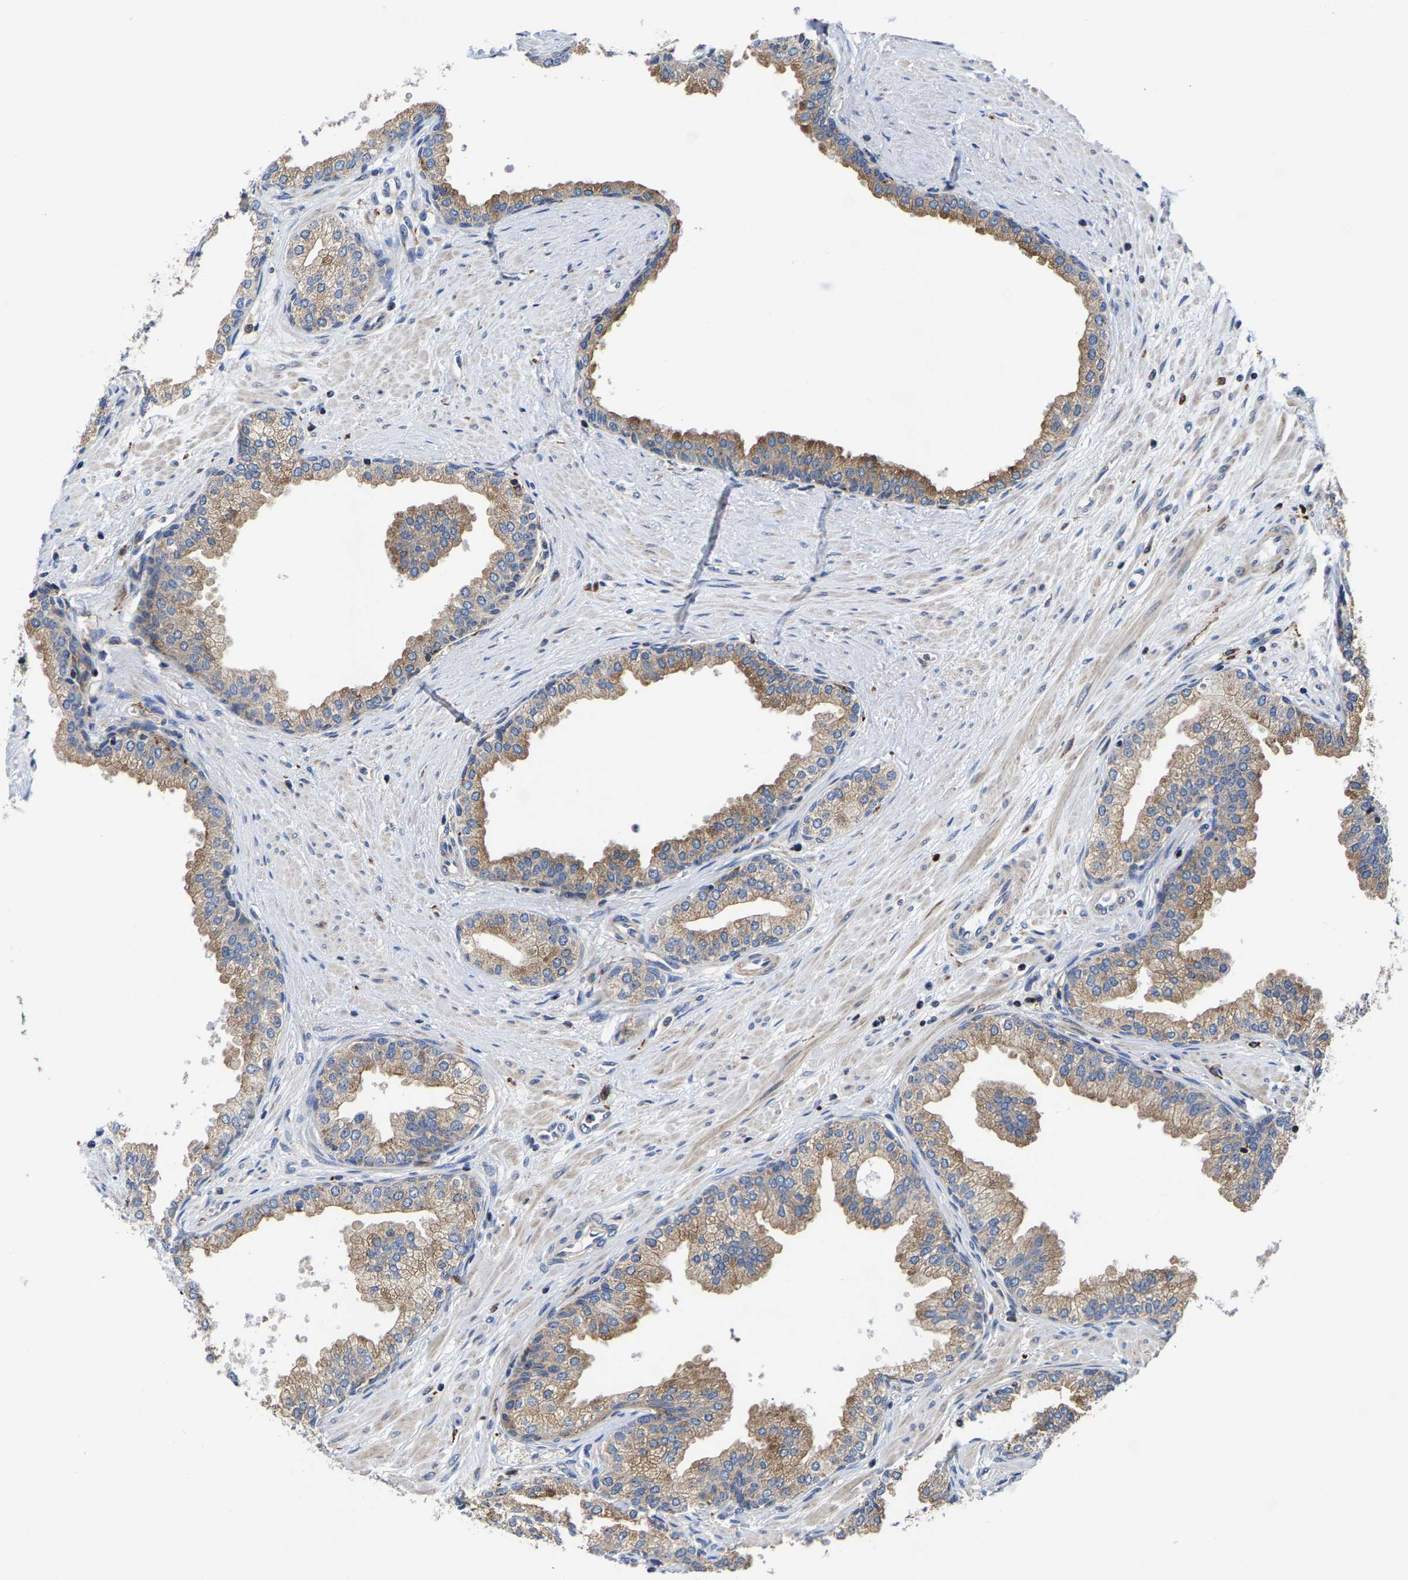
{"staining": {"intensity": "moderate", "quantity": ">75%", "location": "cytoplasmic/membranous"}, "tissue": "prostate", "cell_type": "Glandular cells", "image_type": "normal", "snomed": [{"axis": "morphology", "description": "Normal tissue, NOS"}, {"axis": "morphology", "description": "Urothelial carcinoma, Low grade"}, {"axis": "topography", "description": "Urinary bladder"}, {"axis": "topography", "description": "Prostate"}], "caption": "An immunohistochemistry (IHC) histopathology image of unremarkable tissue is shown. Protein staining in brown shows moderate cytoplasmic/membranous positivity in prostate within glandular cells.", "gene": "PFKFB3", "patient": {"sex": "male", "age": 60}}